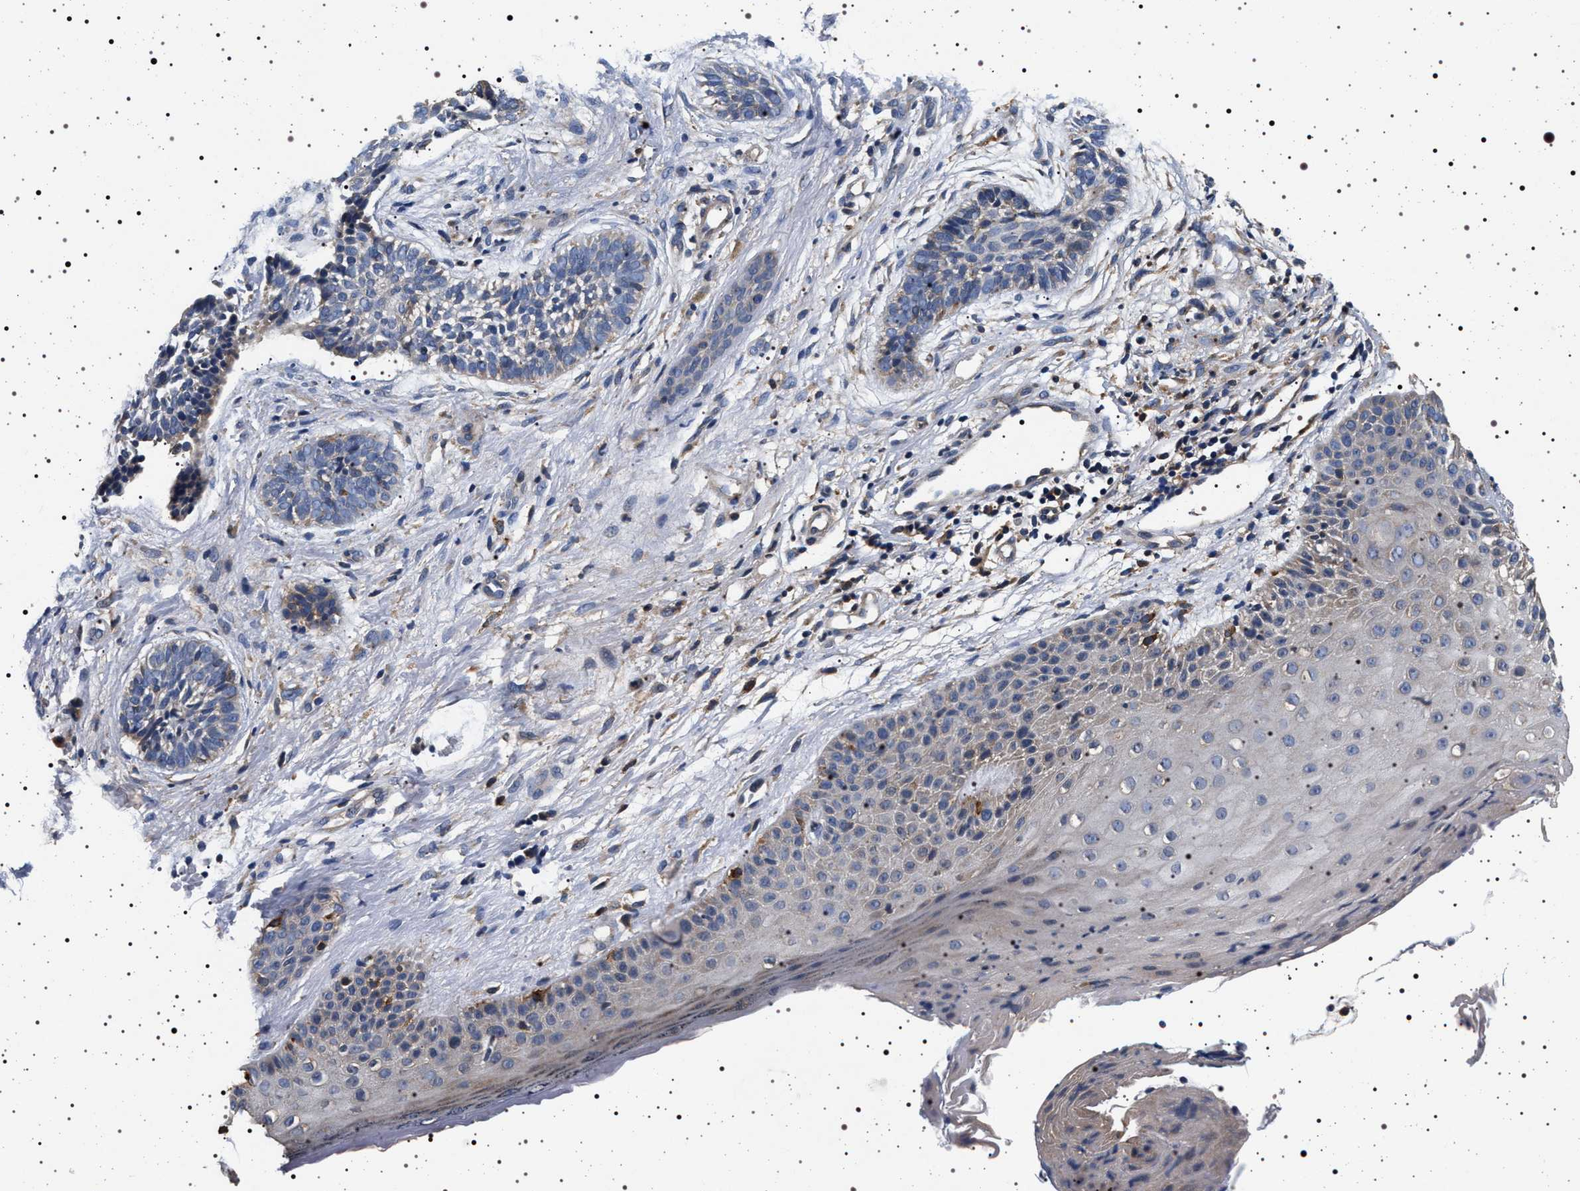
{"staining": {"intensity": "negative", "quantity": "none", "location": "none"}, "tissue": "skin cancer", "cell_type": "Tumor cells", "image_type": "cancer", "snomed": [{"axis": "morphology", "description": "Normal tissue, NOS"}, {"axis": "morphology", "description": "Basal cell carcinoma"}, {"axis": "topography", "description": "Skin"}], "caption": "An image of skin cancer stained for a protein reveals no brown staining in tumor cells. (Stains: DAB (3,3'-diaminobenzidine) immunohistochemistry (IHC) with hematoxylin counter stain, Microscopy: brightfield microscopy at high magnification).", "gene": "DCBLD2", "patient": {"sex": "male", "age": 63}}